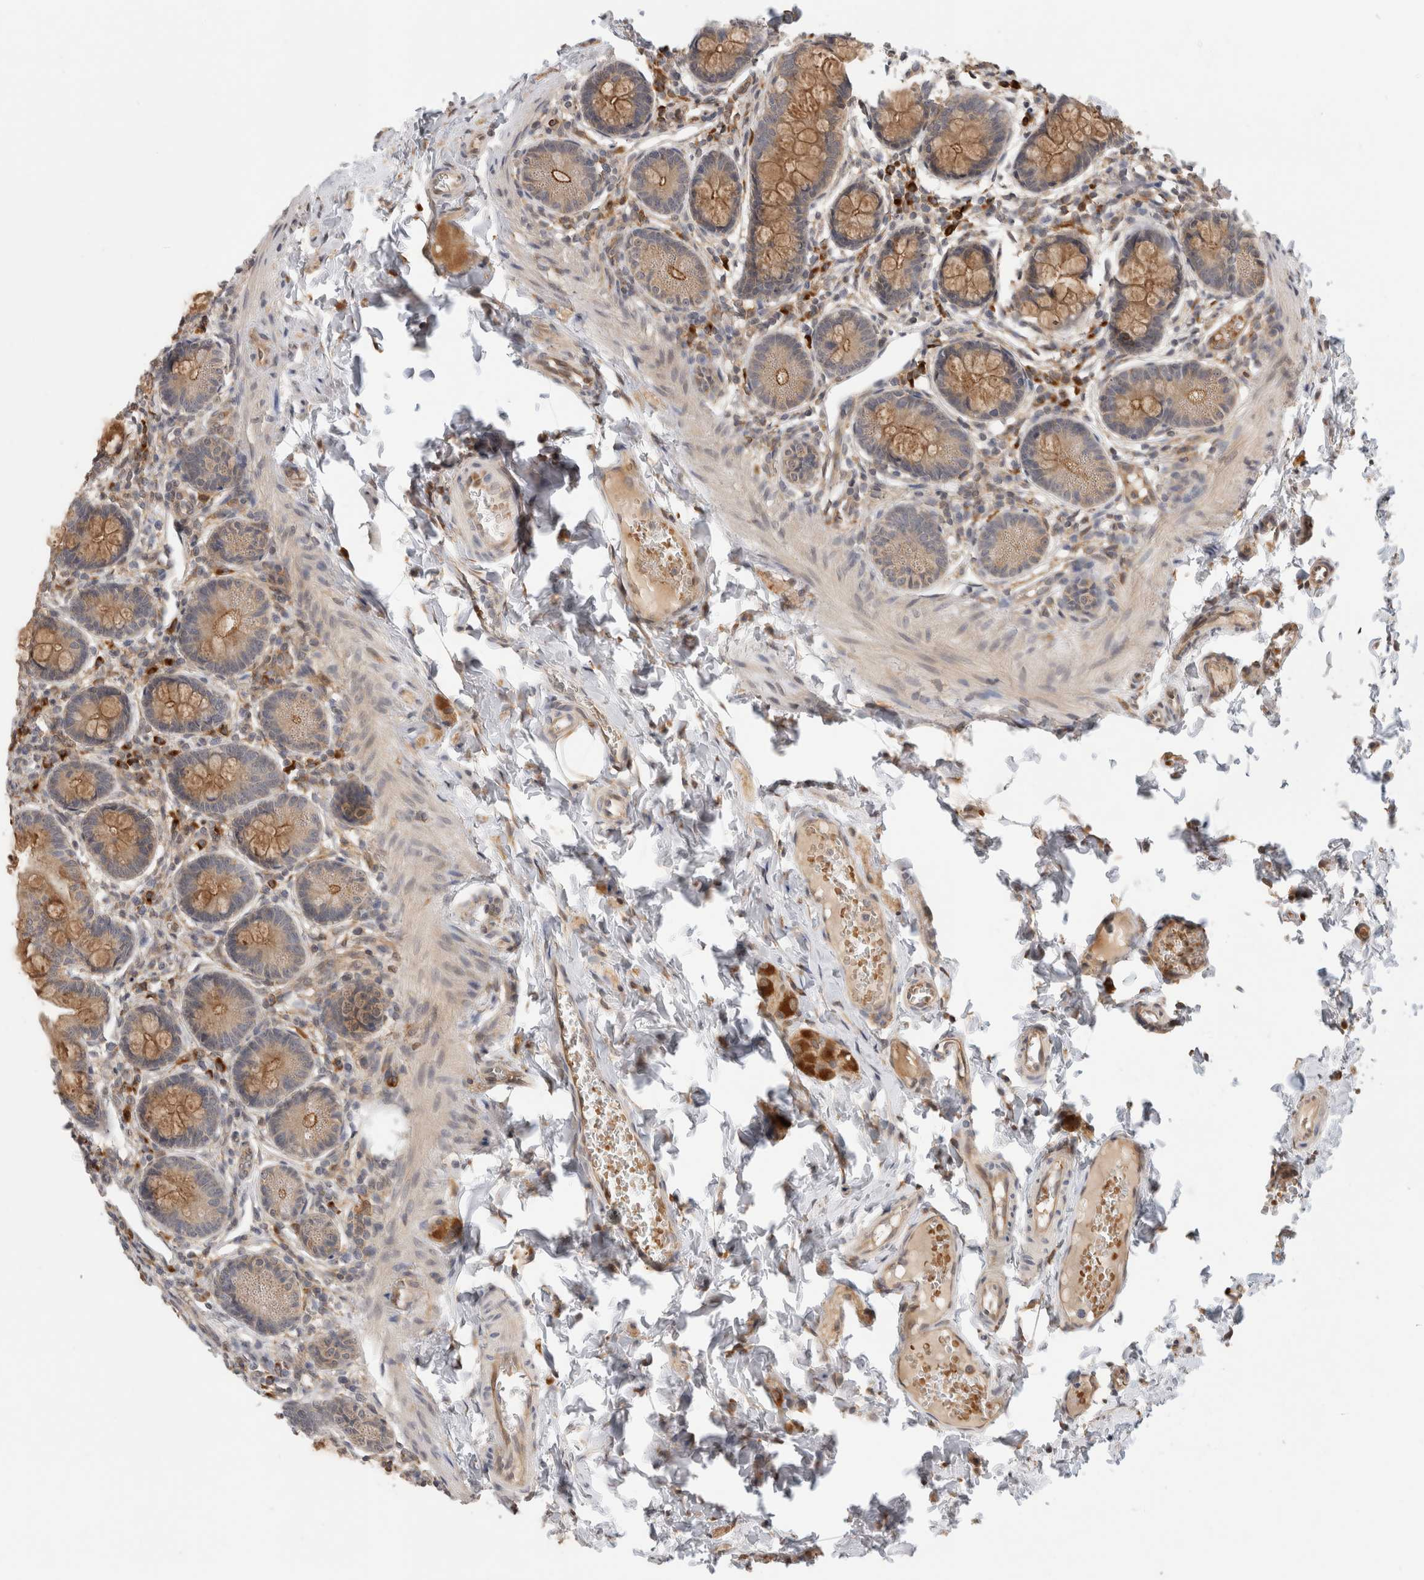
{"staining": {"intensity": "moderate", "quantity": ">75%", "location": "cytoplasmic/membranous"}, "tissue": "small intestine", "cell_type": "Glandular cells", "image_type": "normal", "snomed": [{"axis": "morphology", "description": "Normal tissue, NOS"}, {"axis": "topography", "description": "Small intestine"}], "caption": "Small intestine stained for a protein exhibits moderate cytoplasmic/membranous positivity in glandular cells.", "gene": "APOL2", "patient": {"sex": "male", "age": 7}}